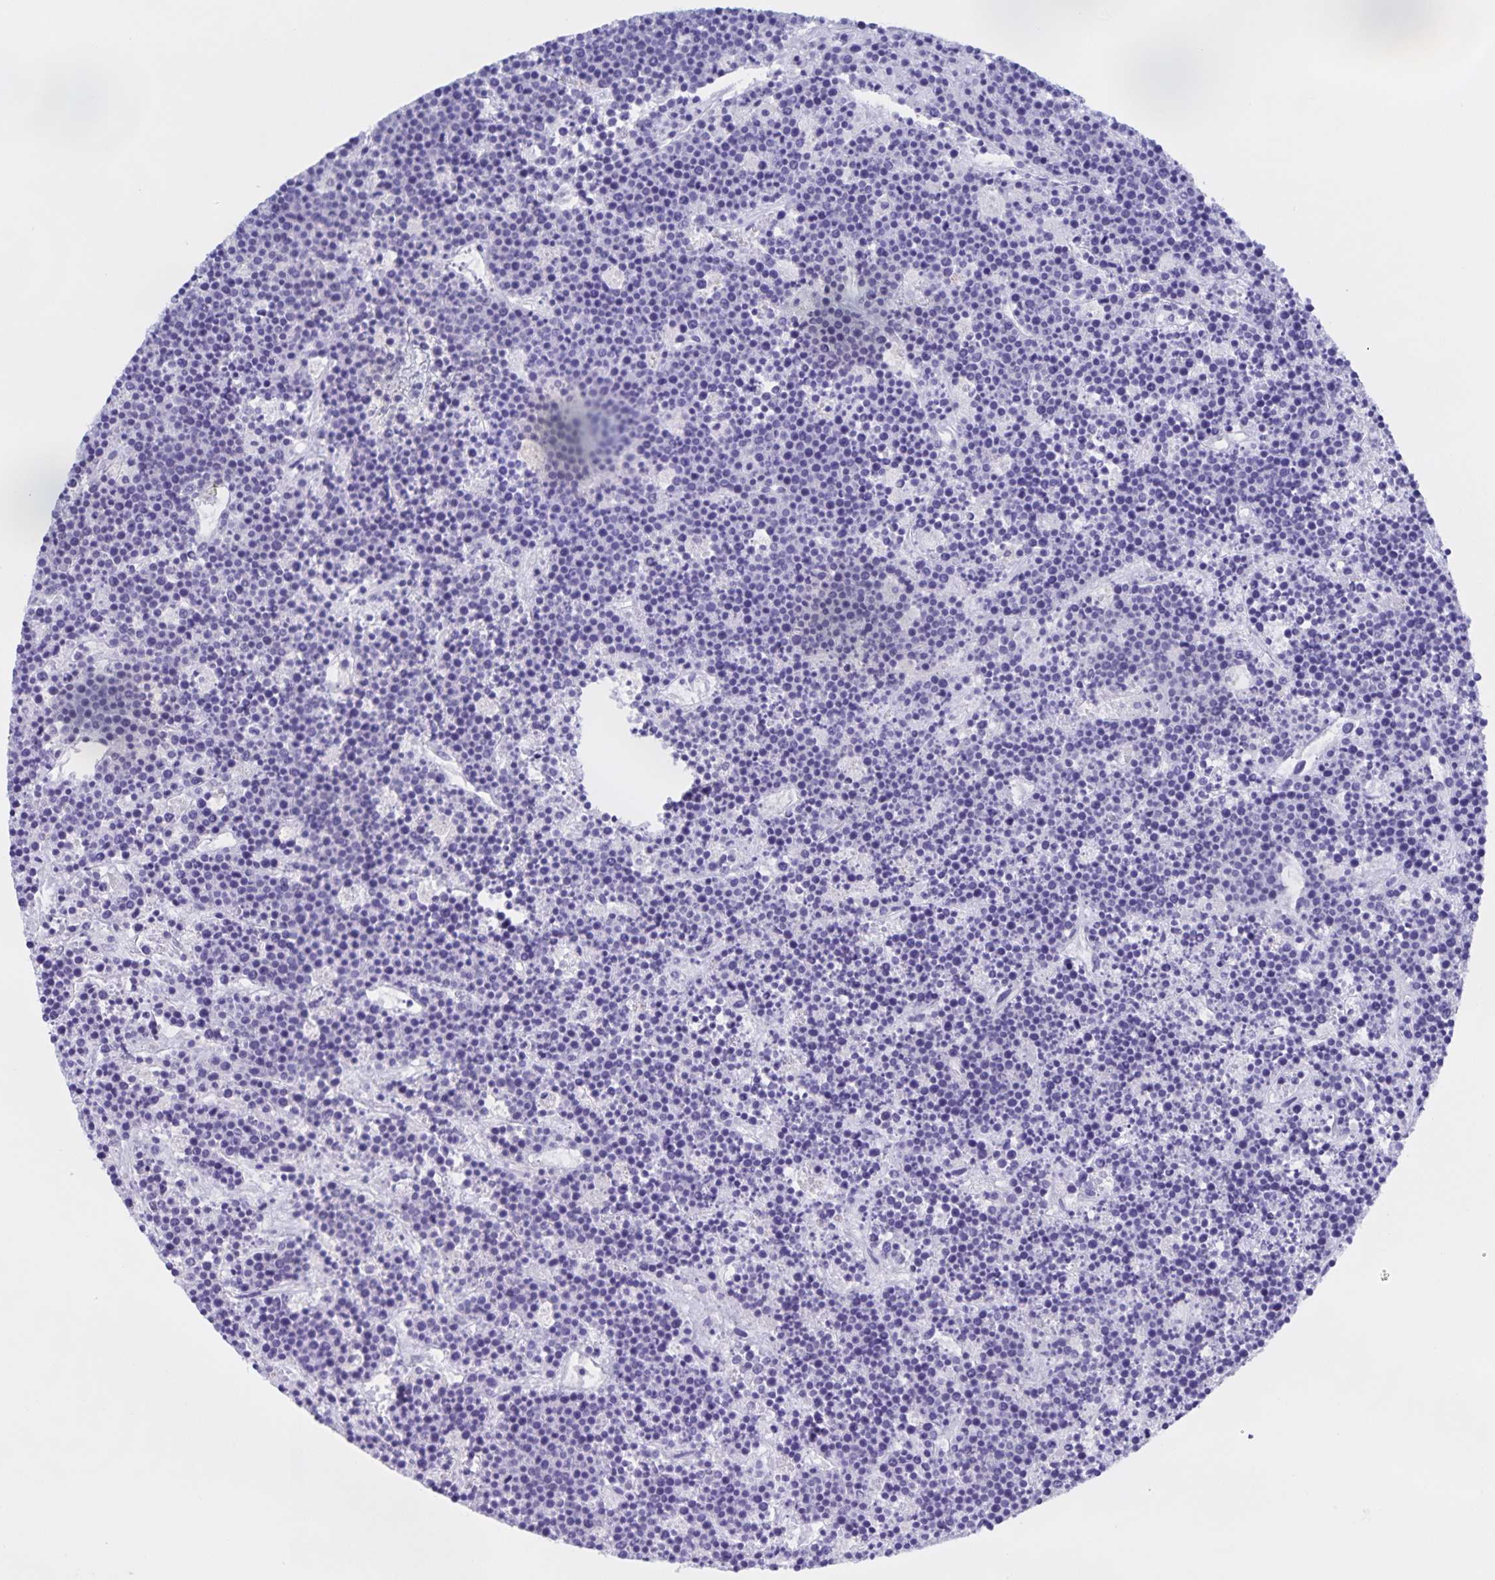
{"staining": {"intensity": "negative", "quantity": "none", "location": "none"}, "tissue": "lymphoma", "cell_type": "Tumor cells", "image_type": "cancer", "snomed": [{"axis": "morphology", "description": "Malignant lymphoma, non-Hodgkin's type, High grade"}, {"axis": "topography", "description": "Ovary"}], "caption": "The micrograph shows no significant positivity in tumor cells of lymphoma.", "gene": "CATSPER4", "patient": {"sex": "female", "age": 56}}